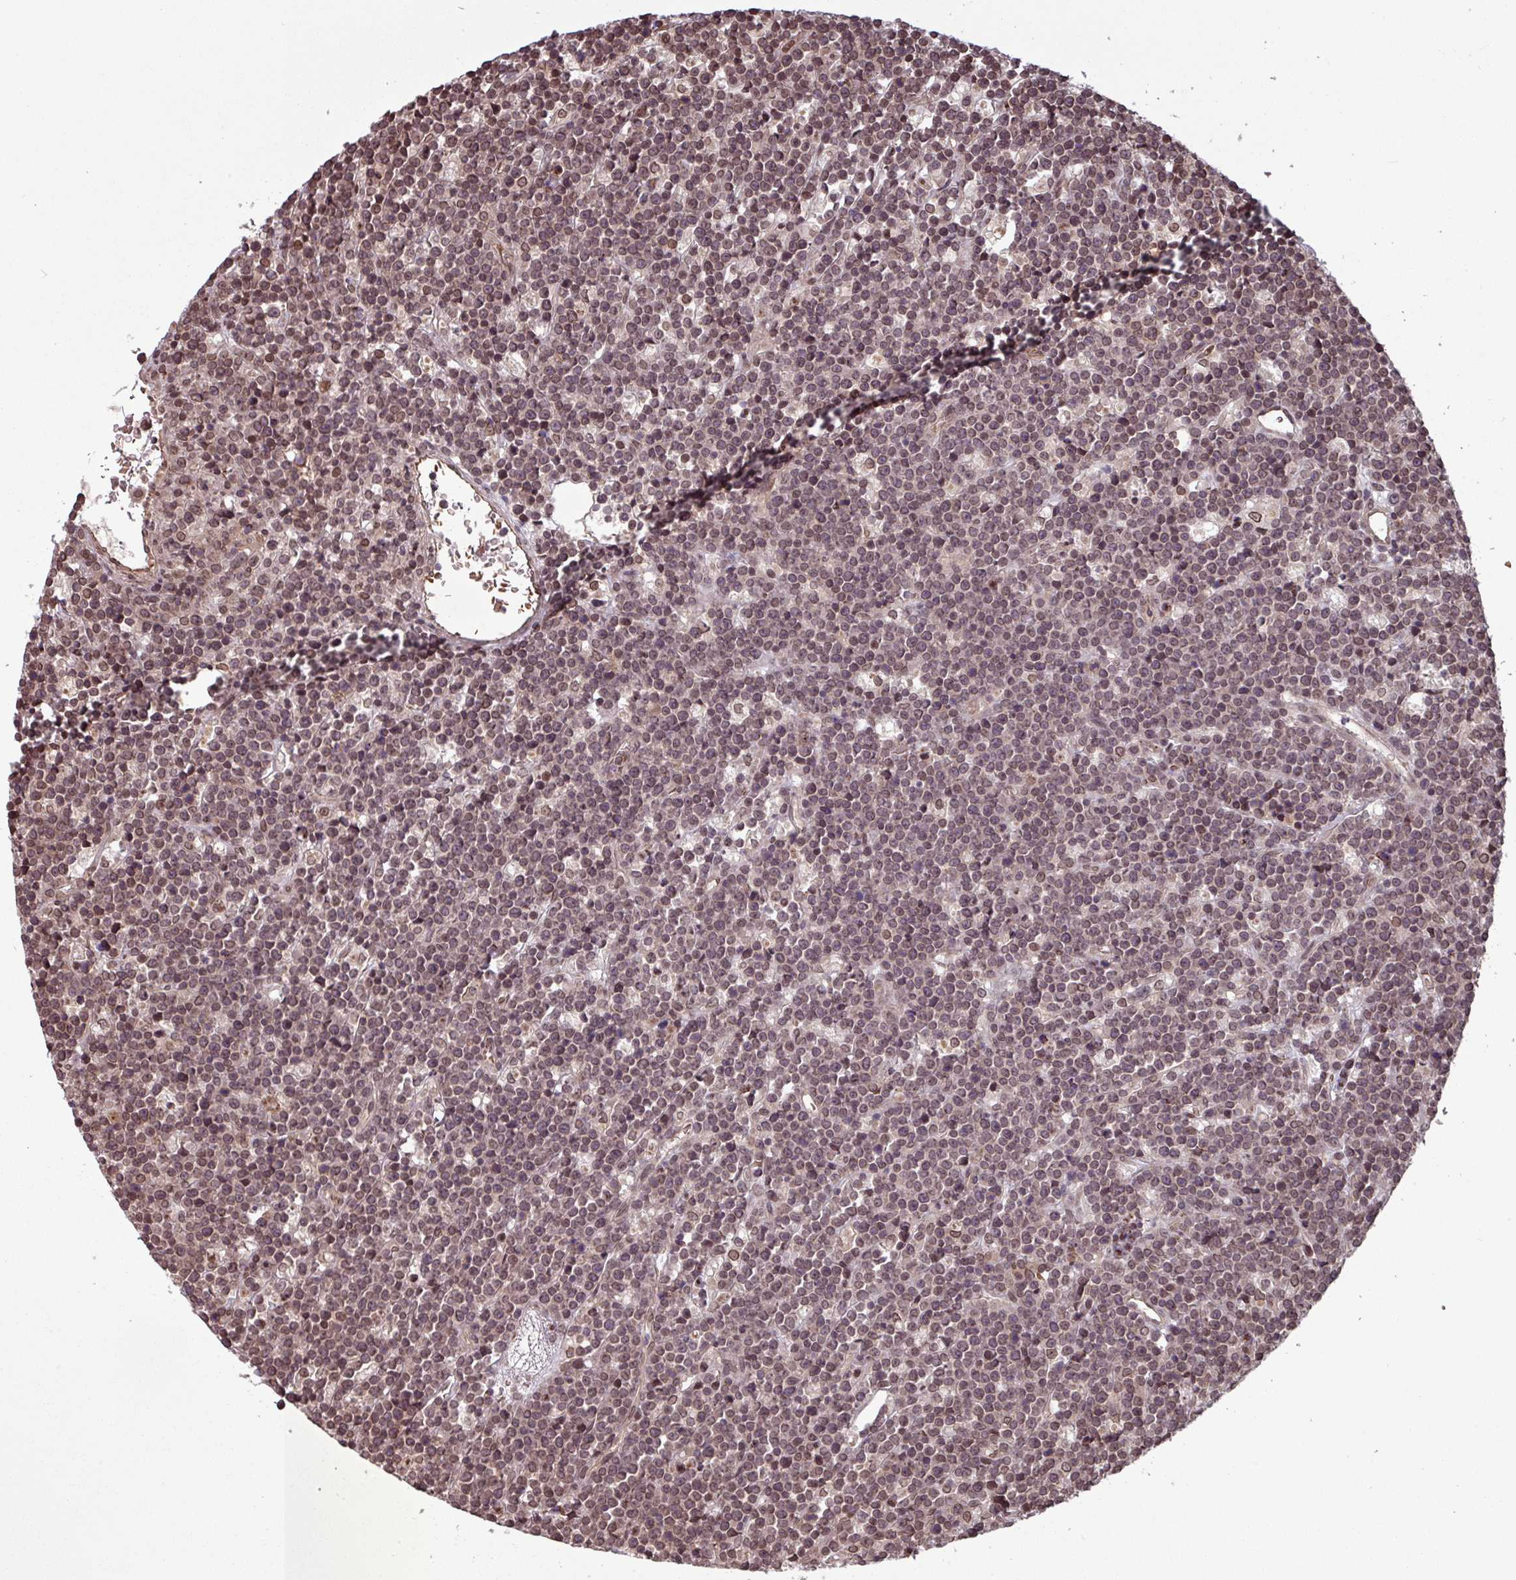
{"staining": {"intensity": "weak", "quantity": ">75%", "location": "nuclear"}, "tissue": "lymphoma", "cell_type": "Tumor cells", "image_type": "cancer", "snomed": [{"axis": "morphology", "description": "Malignant lymphoma, non-Hodgkin's type, High grade"}, {"axis": "topography", "description": "Ovary"}], "caption": "Weak nuclear positivity is appreciated in approximately >75% of tumor cells in malignant lymphoma, non-Hodgkin's type (high-grade).", "gene": "RBM4B", "patient": {"sex": "female", "age": 56}}